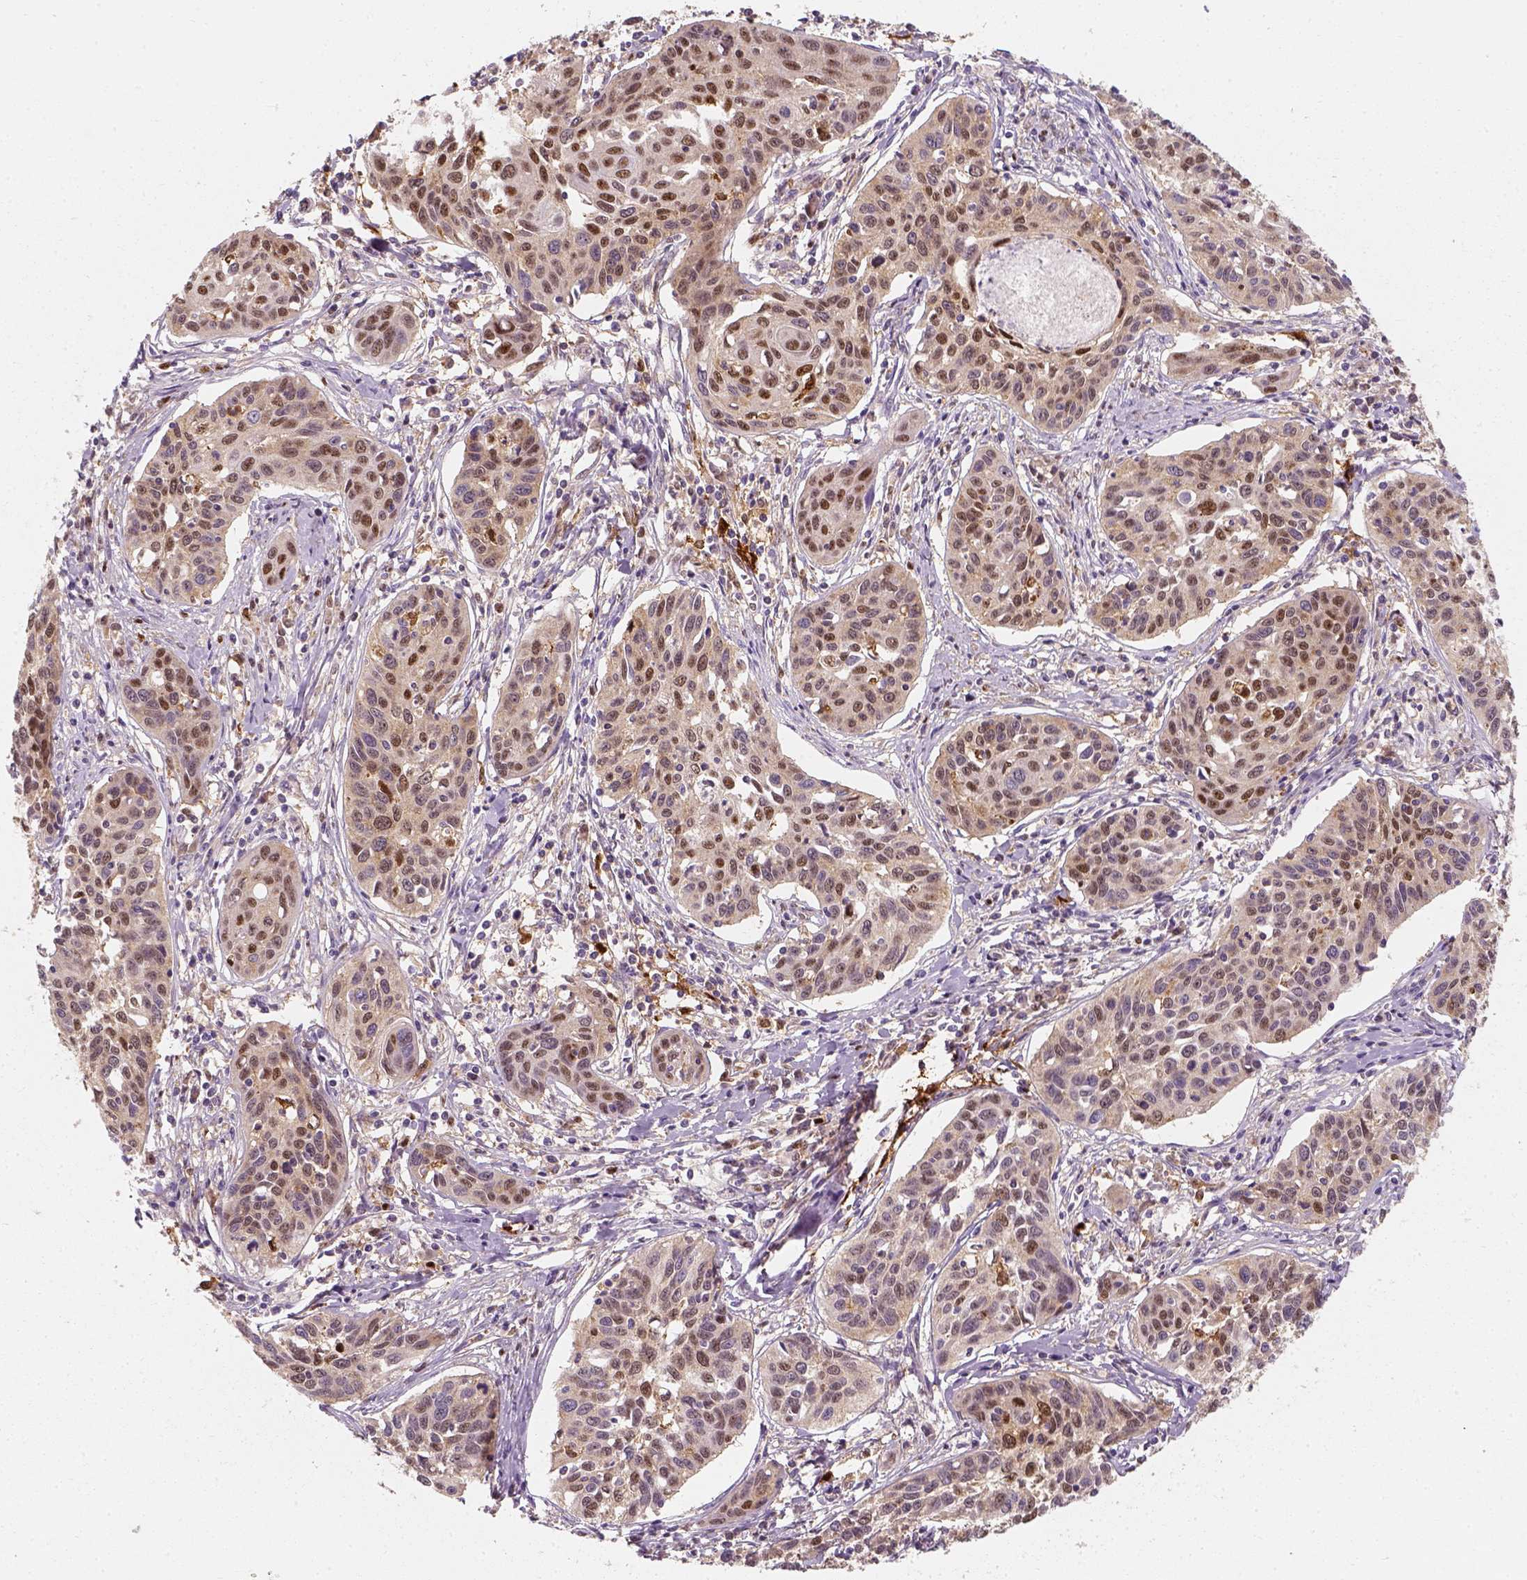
{"staining": {"intensity": "moderate", "quantity": "25%-75%", "location": "nuclear"}, "tissue": "cervical cancer", "cell_type": "Tumor cells", "image_type": "cancer", "snomed": [{"axis": "morphology", "description": "Squamous cell carcinoma, NOS"}, {"axis": "topography", "description": "Cervix"}], "caption": "Immunohistochemical staining of human cervical cancer (squamous cell carcinoma) exhibits medium levels of moderate nuclear positivity in approximately 25%-75% of tumor cells.", "gene": "SQSTM1", "patient": {"sex": "female", "age": 31}}